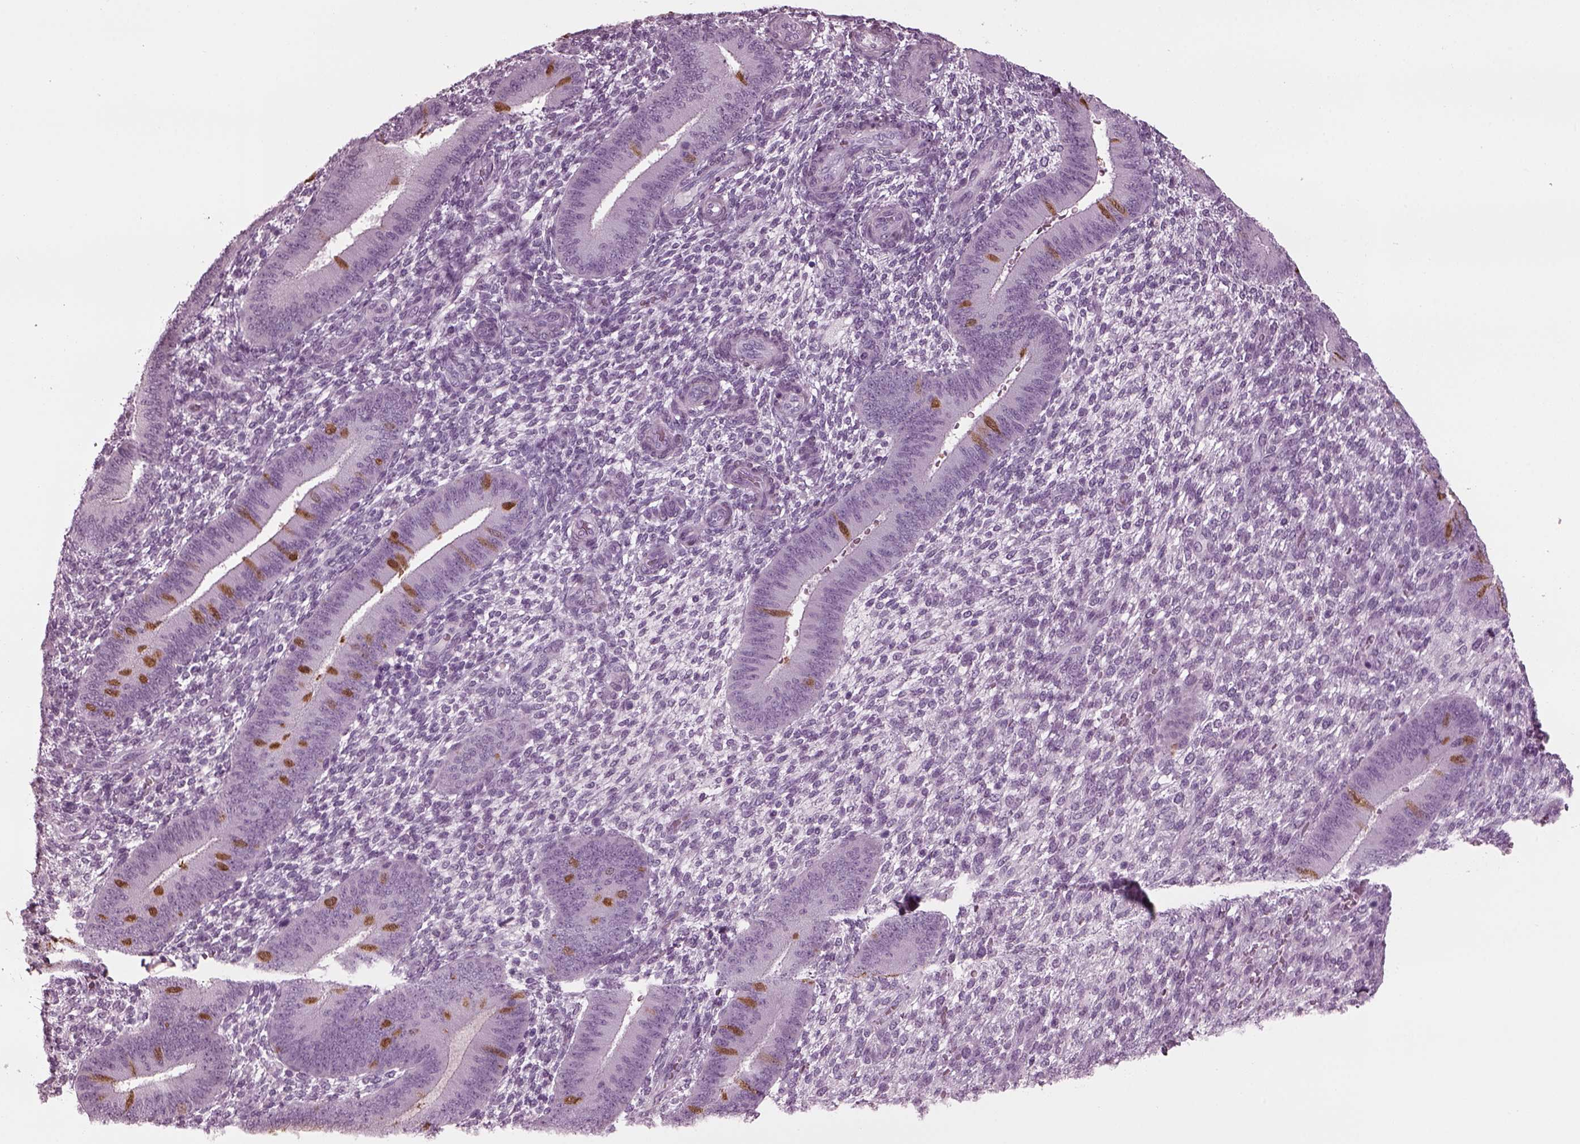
{"staining": {"intensity": "negative", "quantity": "none", "location": "none"}, "tissue": "endometrium", "cell_type": "Cells in endometrial stroma", "image_type": "normal", "snomed": [{"axis": "morphology", "description": "Normal tissue, NOS"}, {"axis": "topography", "description": "Endometrium"}], "caption": "The photomicrograph displays no significant positivity in cells in endometrial stroma of endometrium.", "gene": "TPPP2", "patient": {"sex": "female", "age": 39}}